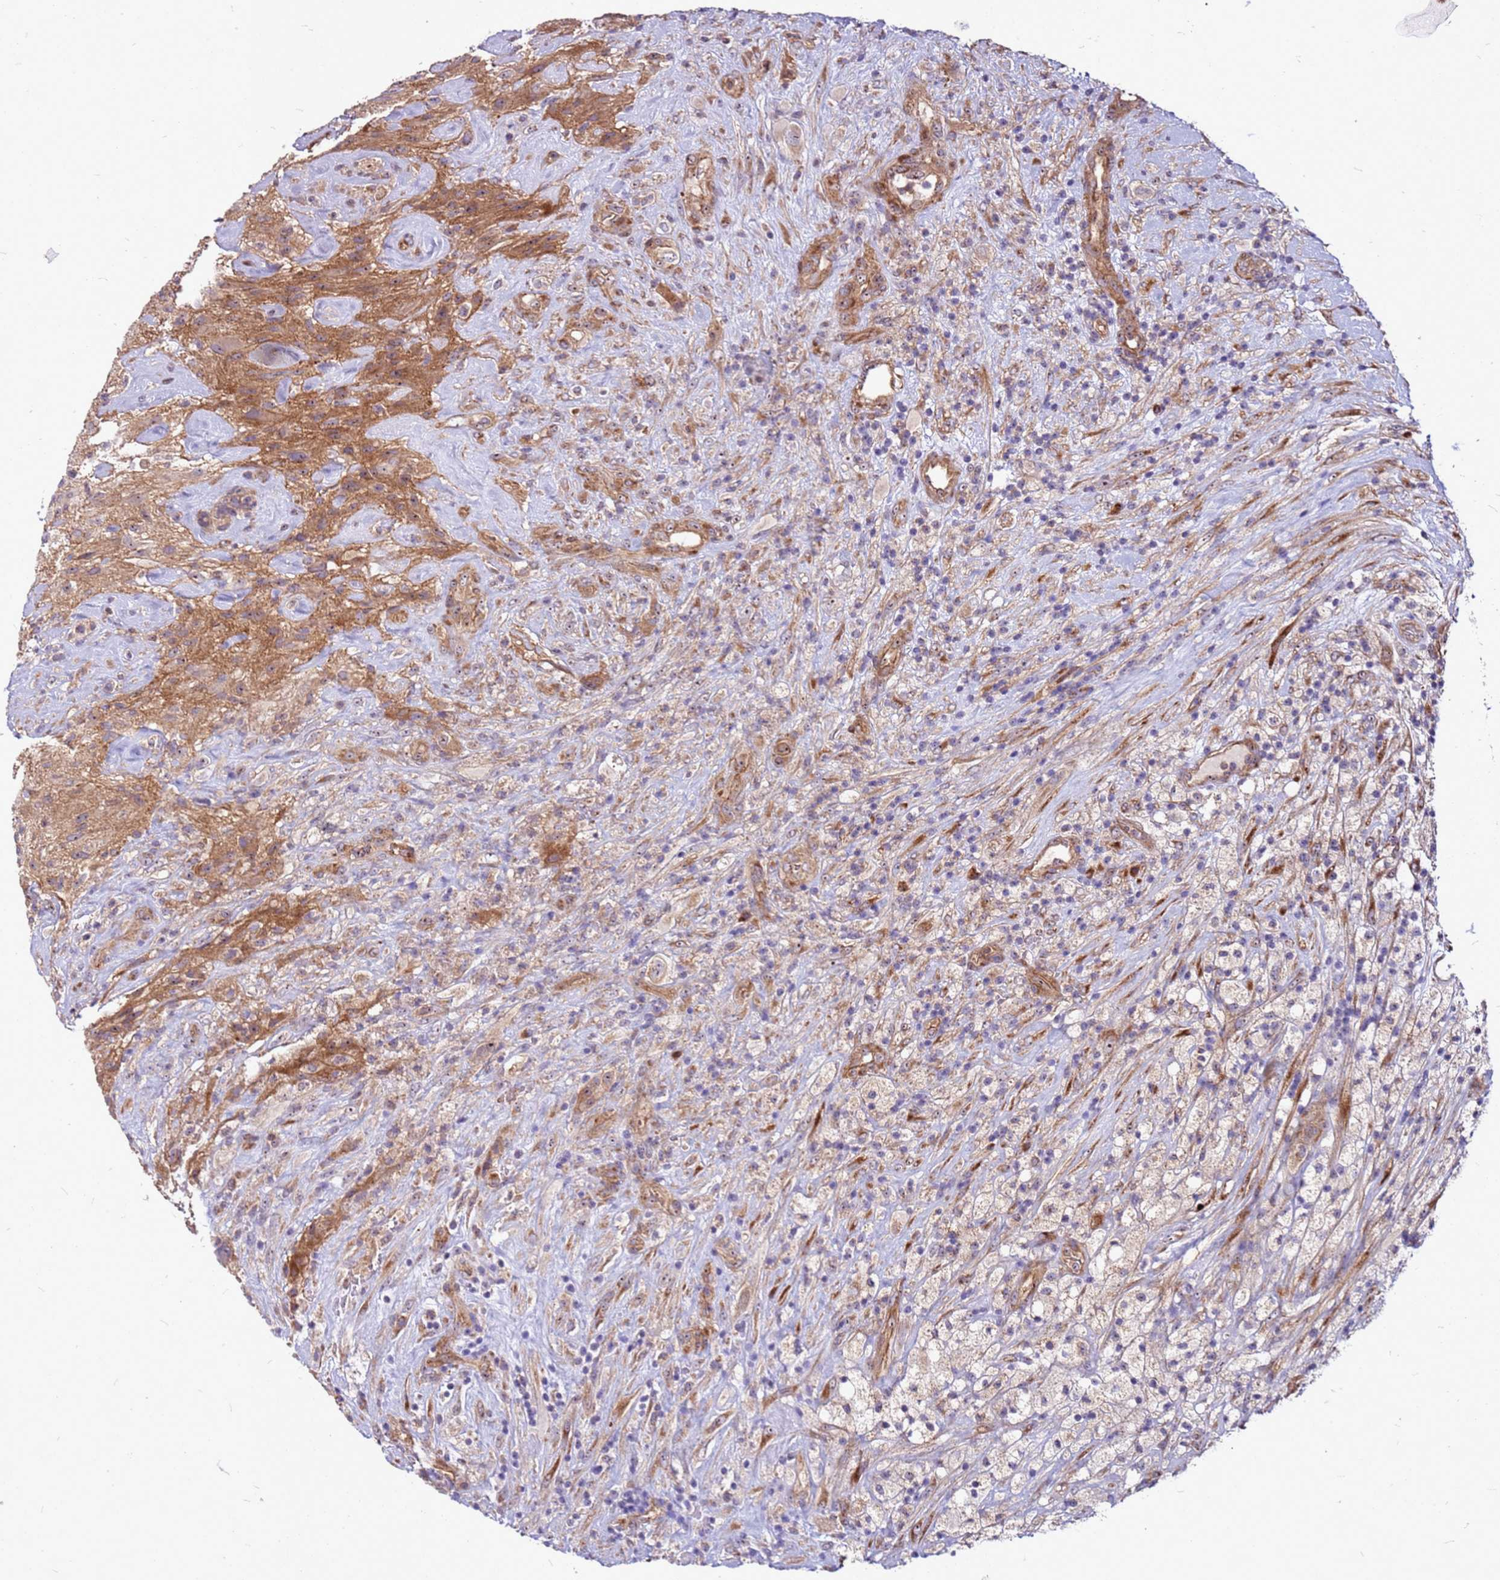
{"staining": {"intensity": "moderate", "quantity": ">75%", "location": "cytoplasmic/membranous"}, "tissue": "glioma", "cell_type": "Tumor cells", "image_type": "cancer", "snomed": [{"axis": "morphology", "description": "Glioma, malignant, High grade"}, {"axis": "topography", "description": "Brain"}], "caption": "Glioma stained with a protein marker reveals moderate staining in tumor cells.", "gene": "TOPAZ1", "patient": {"sex": "male", "age": 69}}